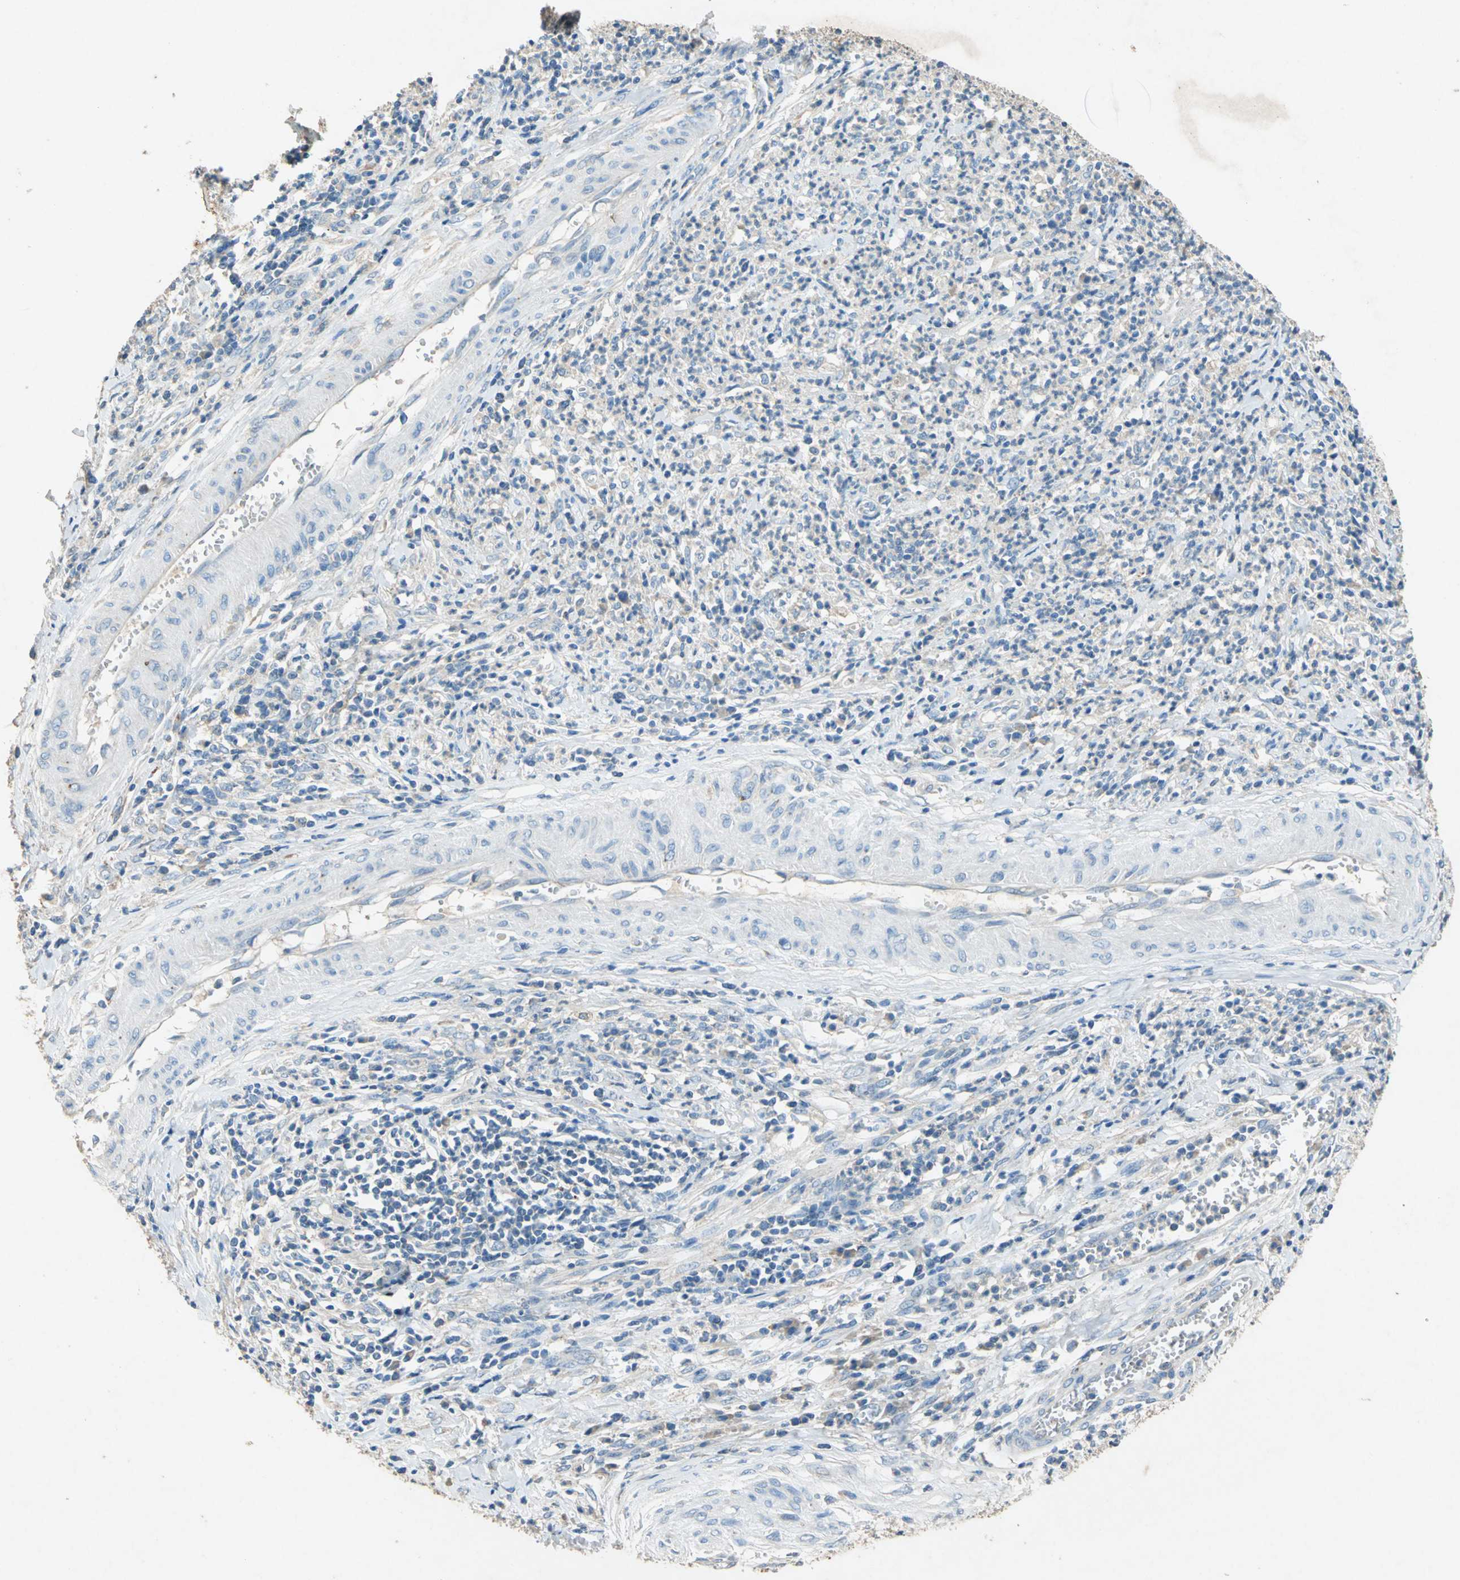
{"staining": {"intensity": "weak", "quantity": ">75%", "location": "cytoplasmic/membranous"}, "tissue": "cervical cancer", "cell_type": "Tumor cells", "image_type": "cancer", "snomed": [{"axis": "morphology", "description": "Squamous cell carcinoma, NOS"}, {"axis": "topography", "description": "Cervix"}], "caption": "DAB (3,3'-diaminobenzidine) immunohistochemical staining of cervical cancer displays weak cytoplasmic/membranous protein expression in about >75% of tumor cells.", "gene": "ADAMTS5", "patient": {"sex": "female", "age": 32}}